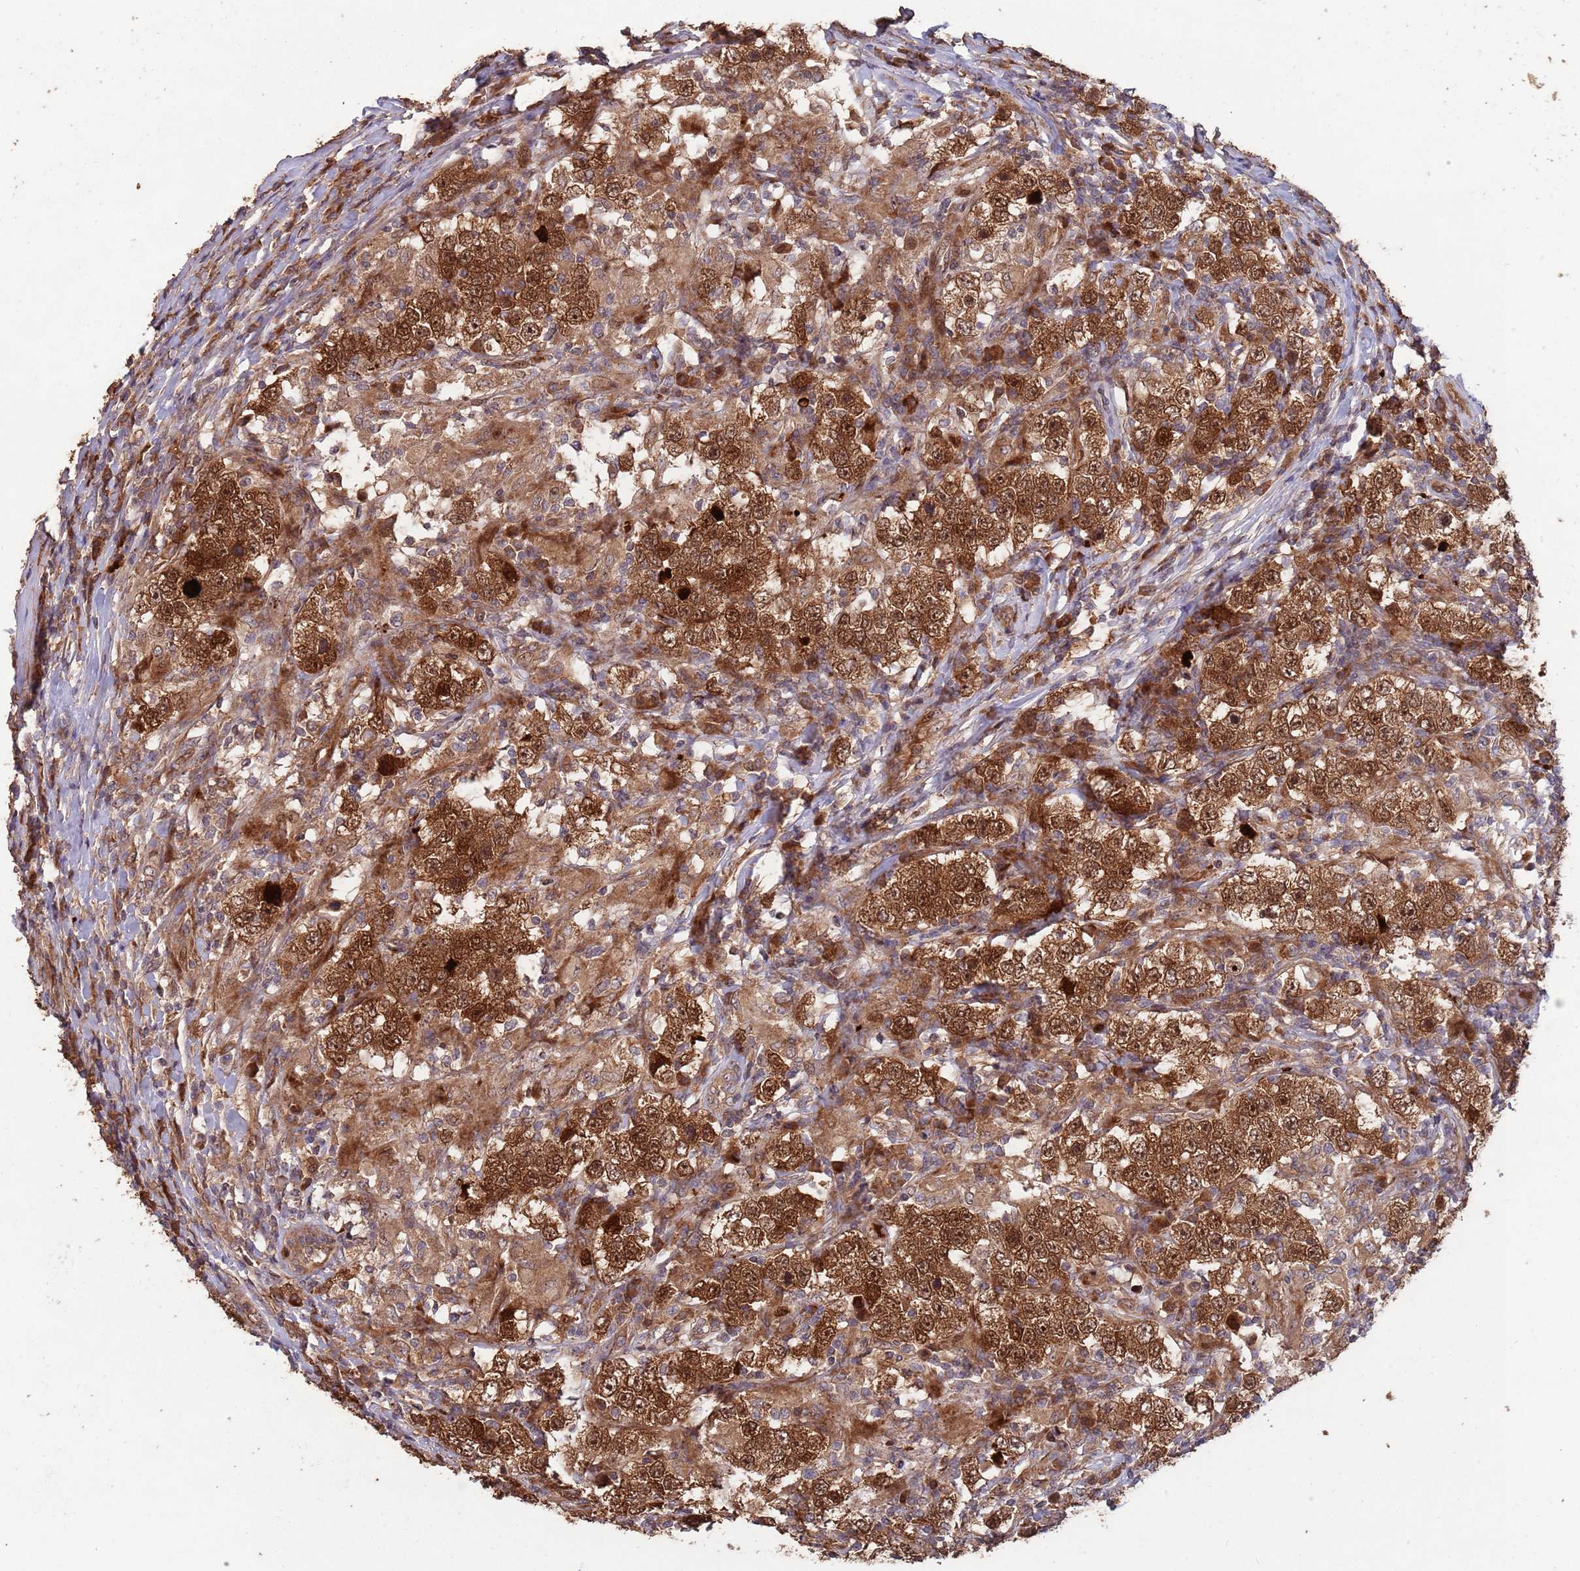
{"staining": {"intensity": "strong", "quantity": ">75%", "location": "cytoplasmic/membranous,nuclear"}, "tissue": "testis cancer", "cell_type": "Tumor cells", "image_type": "cancer", "snomed": [{"axis": "morphology", "description": "Seminoma, NOS"}, {"axis": "morphology", "description": "Carcinoma, Embryonal, NOS"}, {"axis": "topography", "description": "Testis"}], "caption": "Immunohistochemistry (IHC) (DAB) staining of human seminoma (testis) demonstrates strong cytoplasmic/membranous and nuclear protein positivity in approximately >75% of tumor cells.", "gene": "ZNF428", "patient": {"sex": "male", "age": 41}}